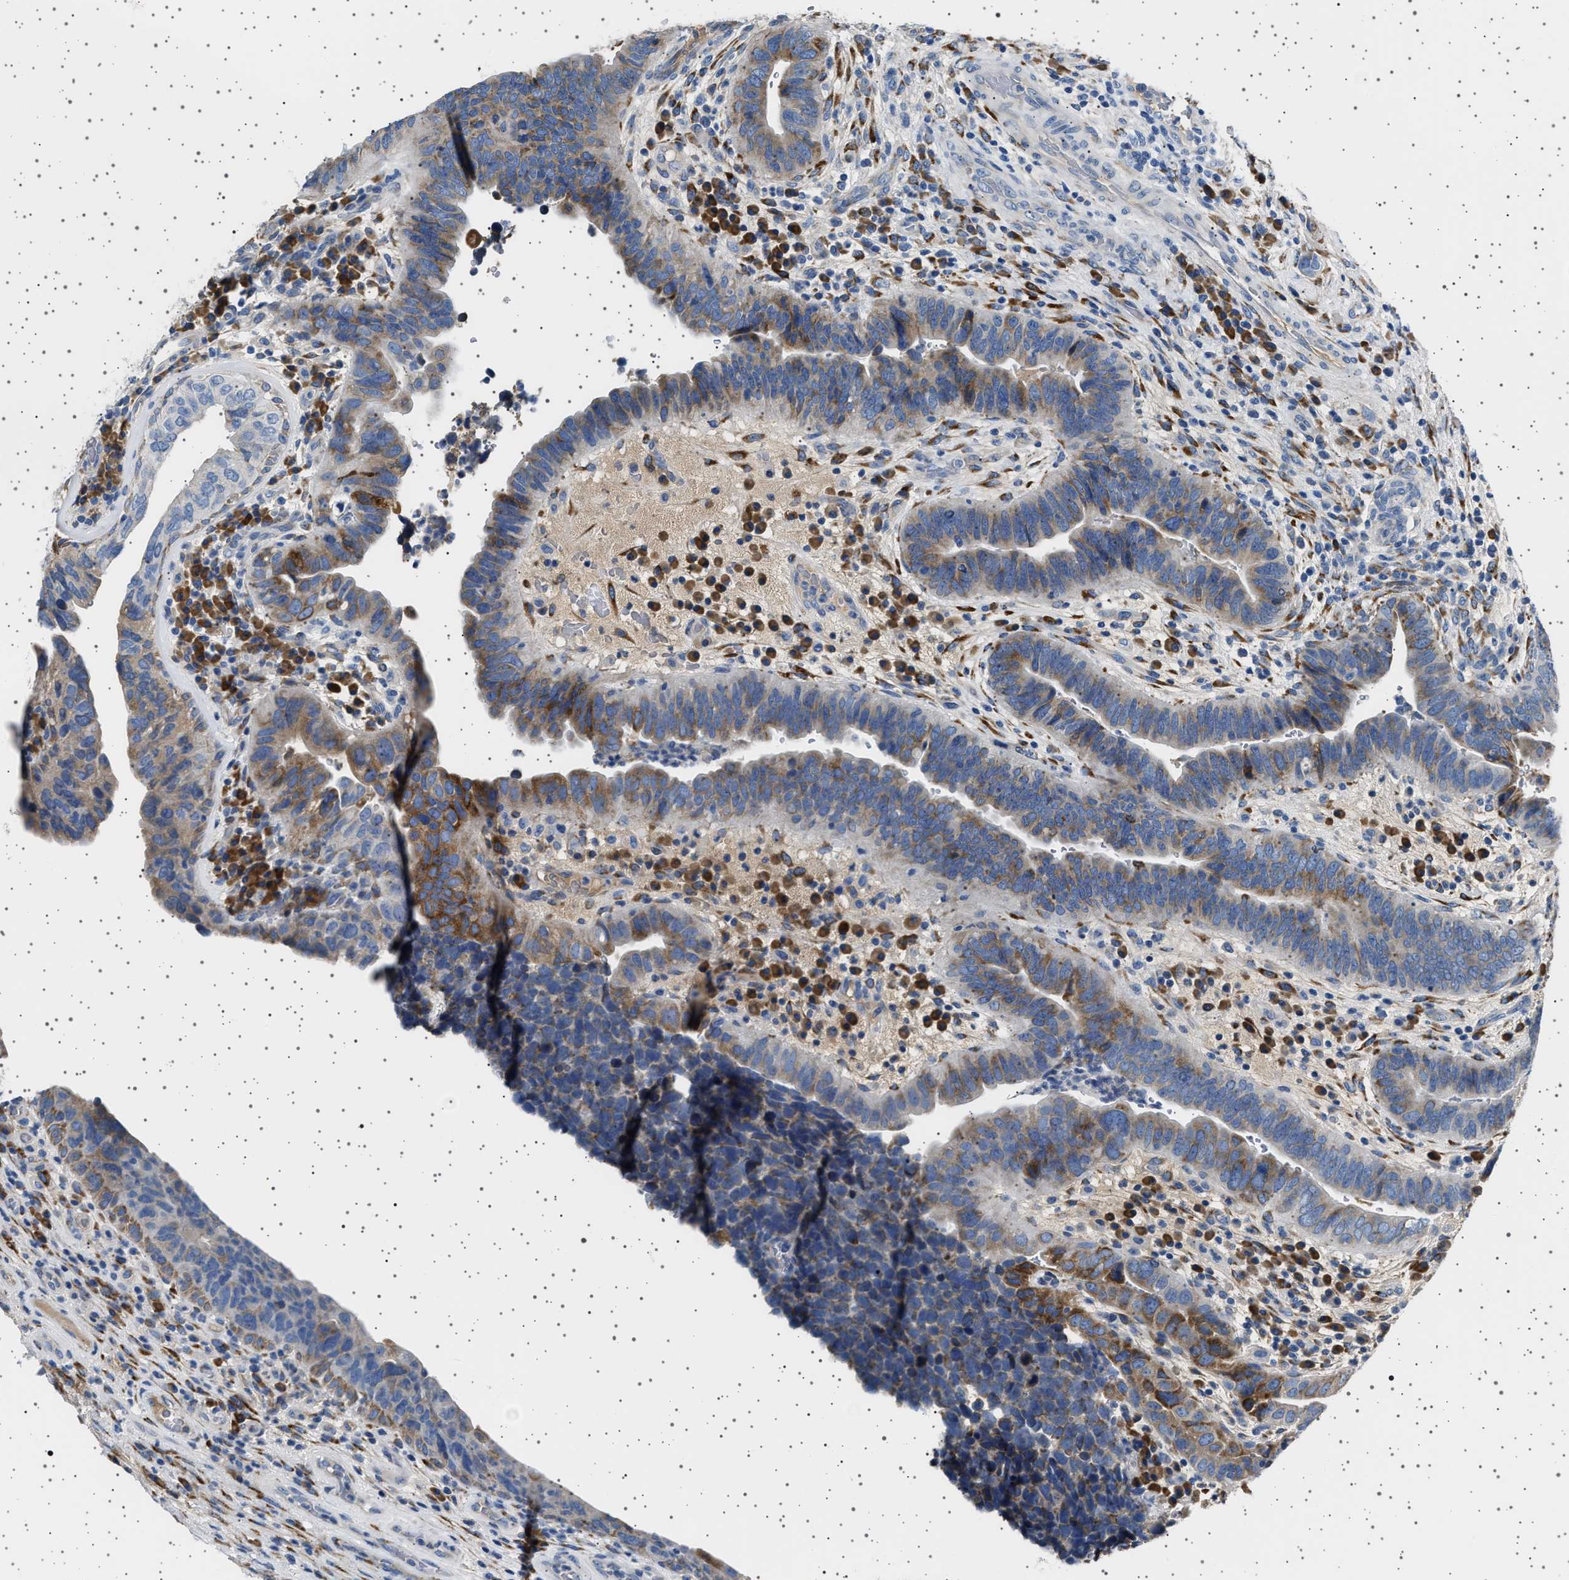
{"staining": {"intensity": "moderate", "quantity": ">75%", "location": "cytoplasmic/membranous"}, "tissue": "urothelial cancer", "cell_type": "Tumor cells", "image_type": "cancer", "snomed": [{"axis": "morphology", "description": "Urothelial carcinoma, High grade"}, {"axis": "topography", "description": "Urinary bladder"}], "caption": "The immunohistochemical stain shows moderate cytoplasmic/membranous expression in tumor cells of urothelial carcinoma (high-grade) tissue. (brown staining indicates protein expression, while blue staining denotes nuclei).", "gene": "FTCD", "patient": {"sex": "female", "age": 82}}